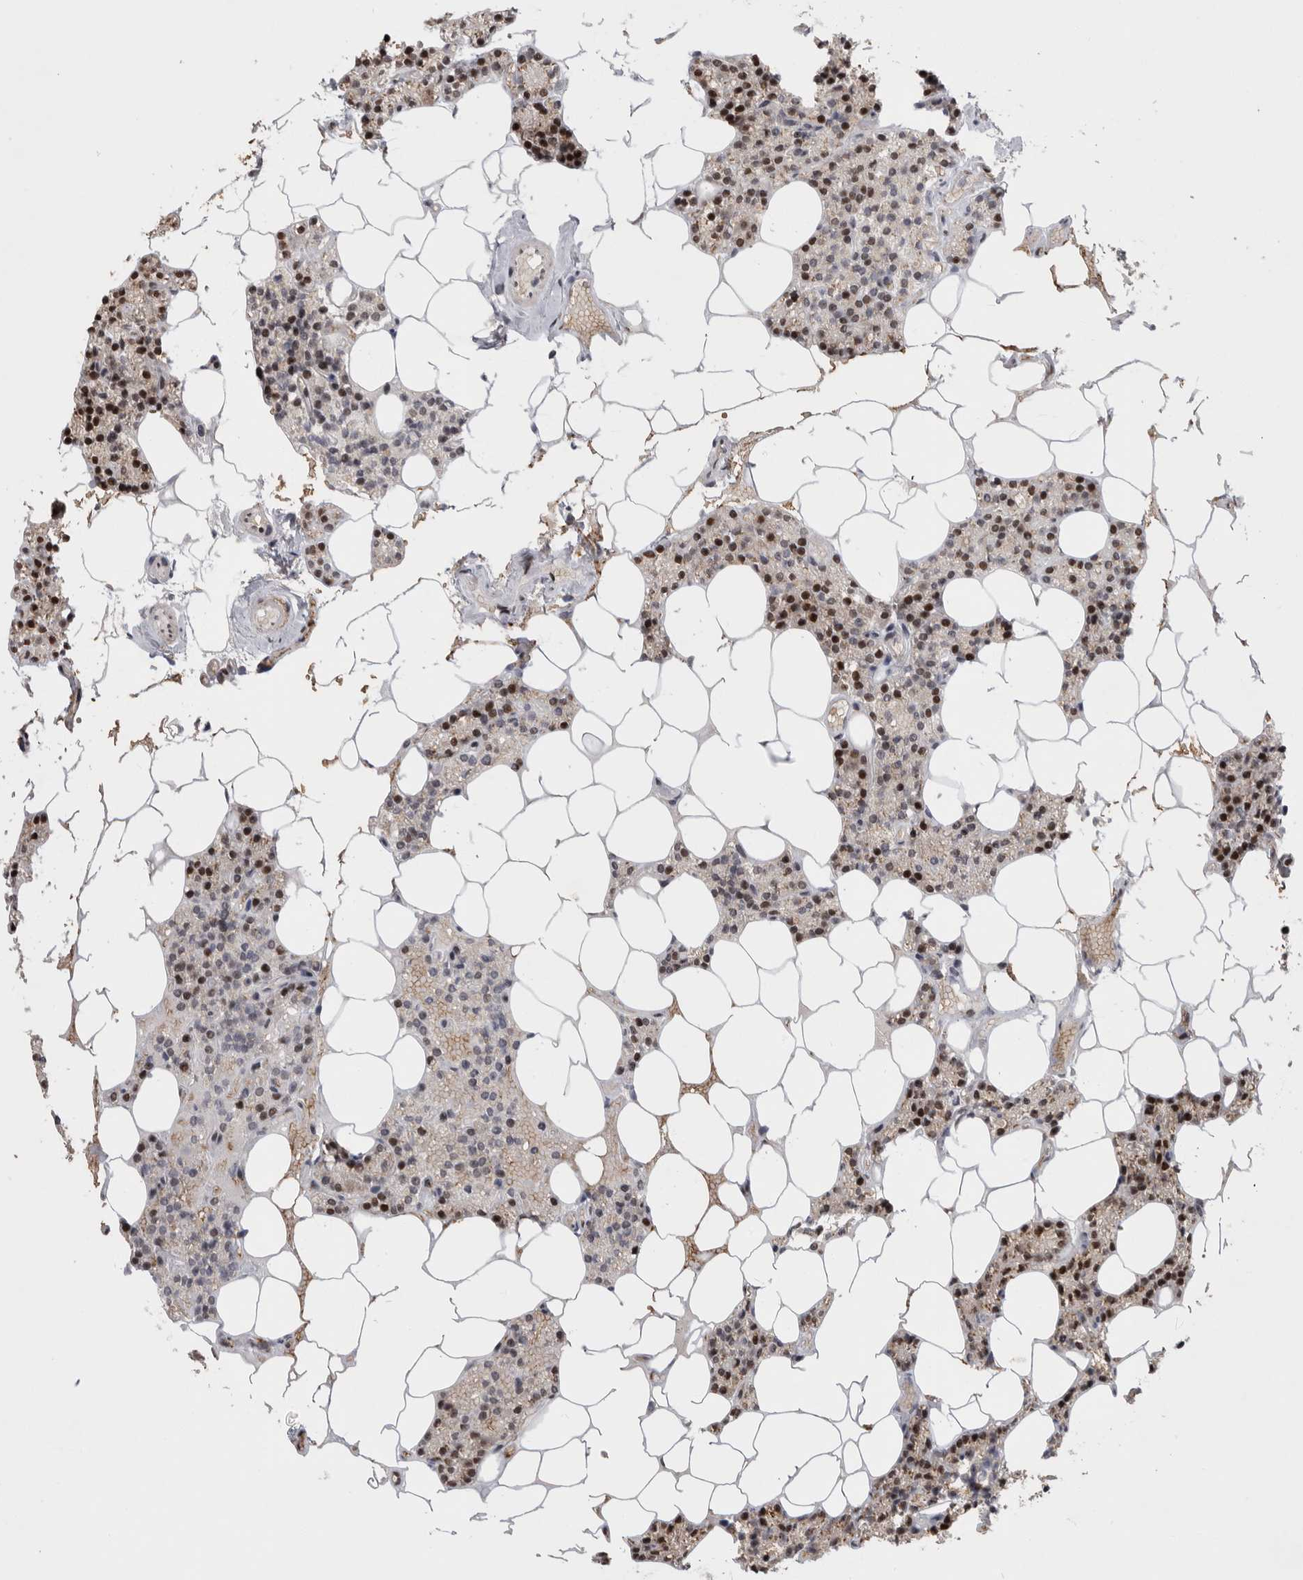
{"staining": {"intensity": "moderate", "quantity": ">75%", "location": "cytoplasmic/membranous,nuclear"}, "tissue": "parathyroid gland", "cell_type": "Glandular cells", "image_type": "normal", "snomed": [{"axis": "morphology", "description": "Normal tissue, NOS"}, {"axis": "topography", "description": "Parathyroid gland"}], "caption": "Immunohistochemical staining of benign human parathyroid gland shows moderate cytoplasmic/membranous,nuclear protein expression in about >75% of glandular cells. (Brightfield microscopy of DAB IHC at high magnification).", "gene": "PCMTD1", "patient": {"sex": "male", "age": 75}}